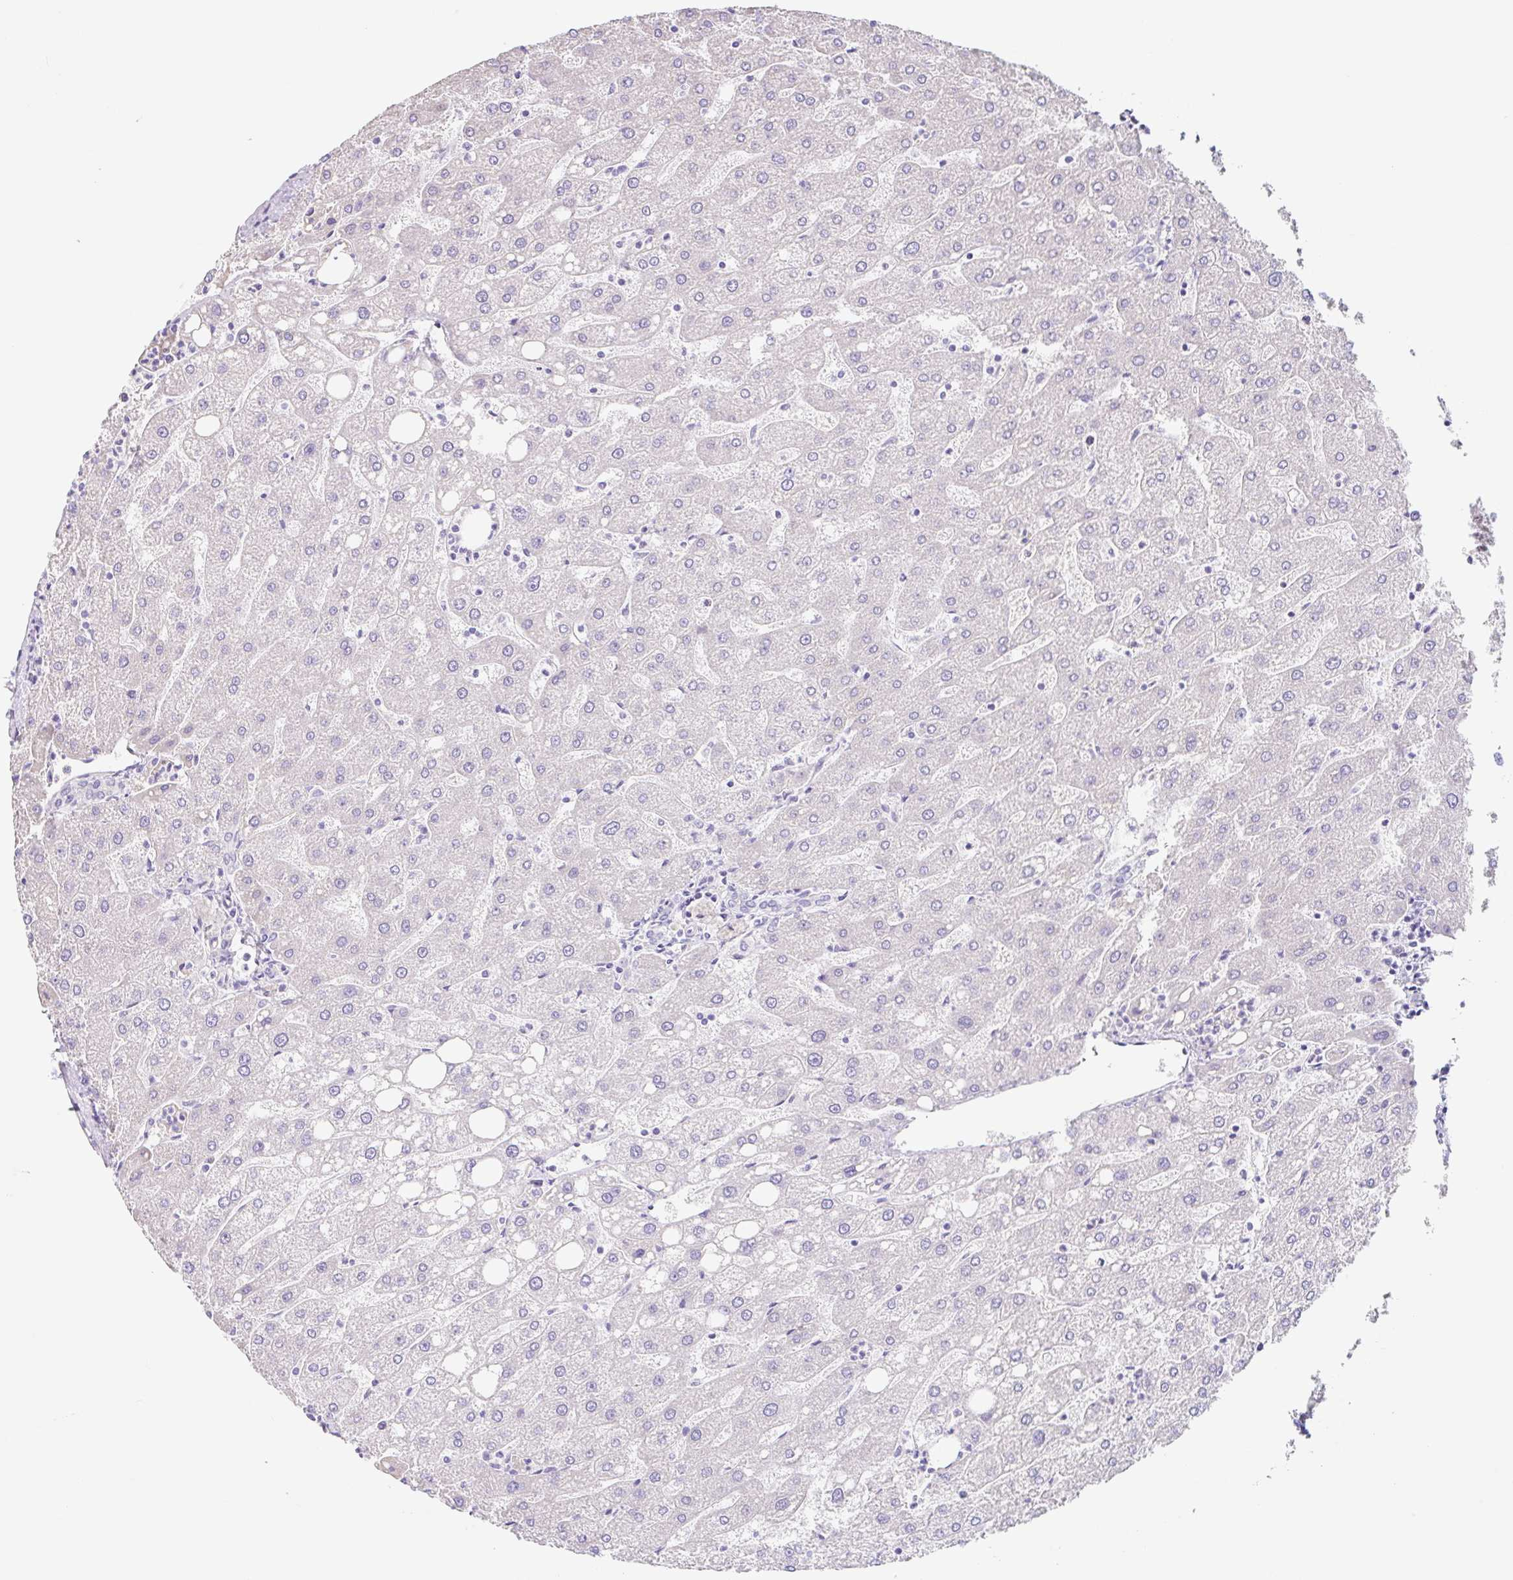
{"staining": {"intensity": "negative", "quantity": "none", "location": "none"}, "tissue": "liver", "cell_type": "Cholangiocytes", "image_type": "normal", "snomed": [{"axis": "morphology", "description": "Normal tissue, NOS"}, {"axis": "topography", "description": "Liver"}], "caption": "This is a photomicrograph of immunohistochemistry staining of benign liver, which shows no expression in cholangiocytes. The staining was performed using DAB to visualize the protein expression in brown, while the nuclei were stained in blue with hematoxylin (Magnification: 20x).", "gene": "DCAF17", "patient": {"sex": "male", "age": 67}}